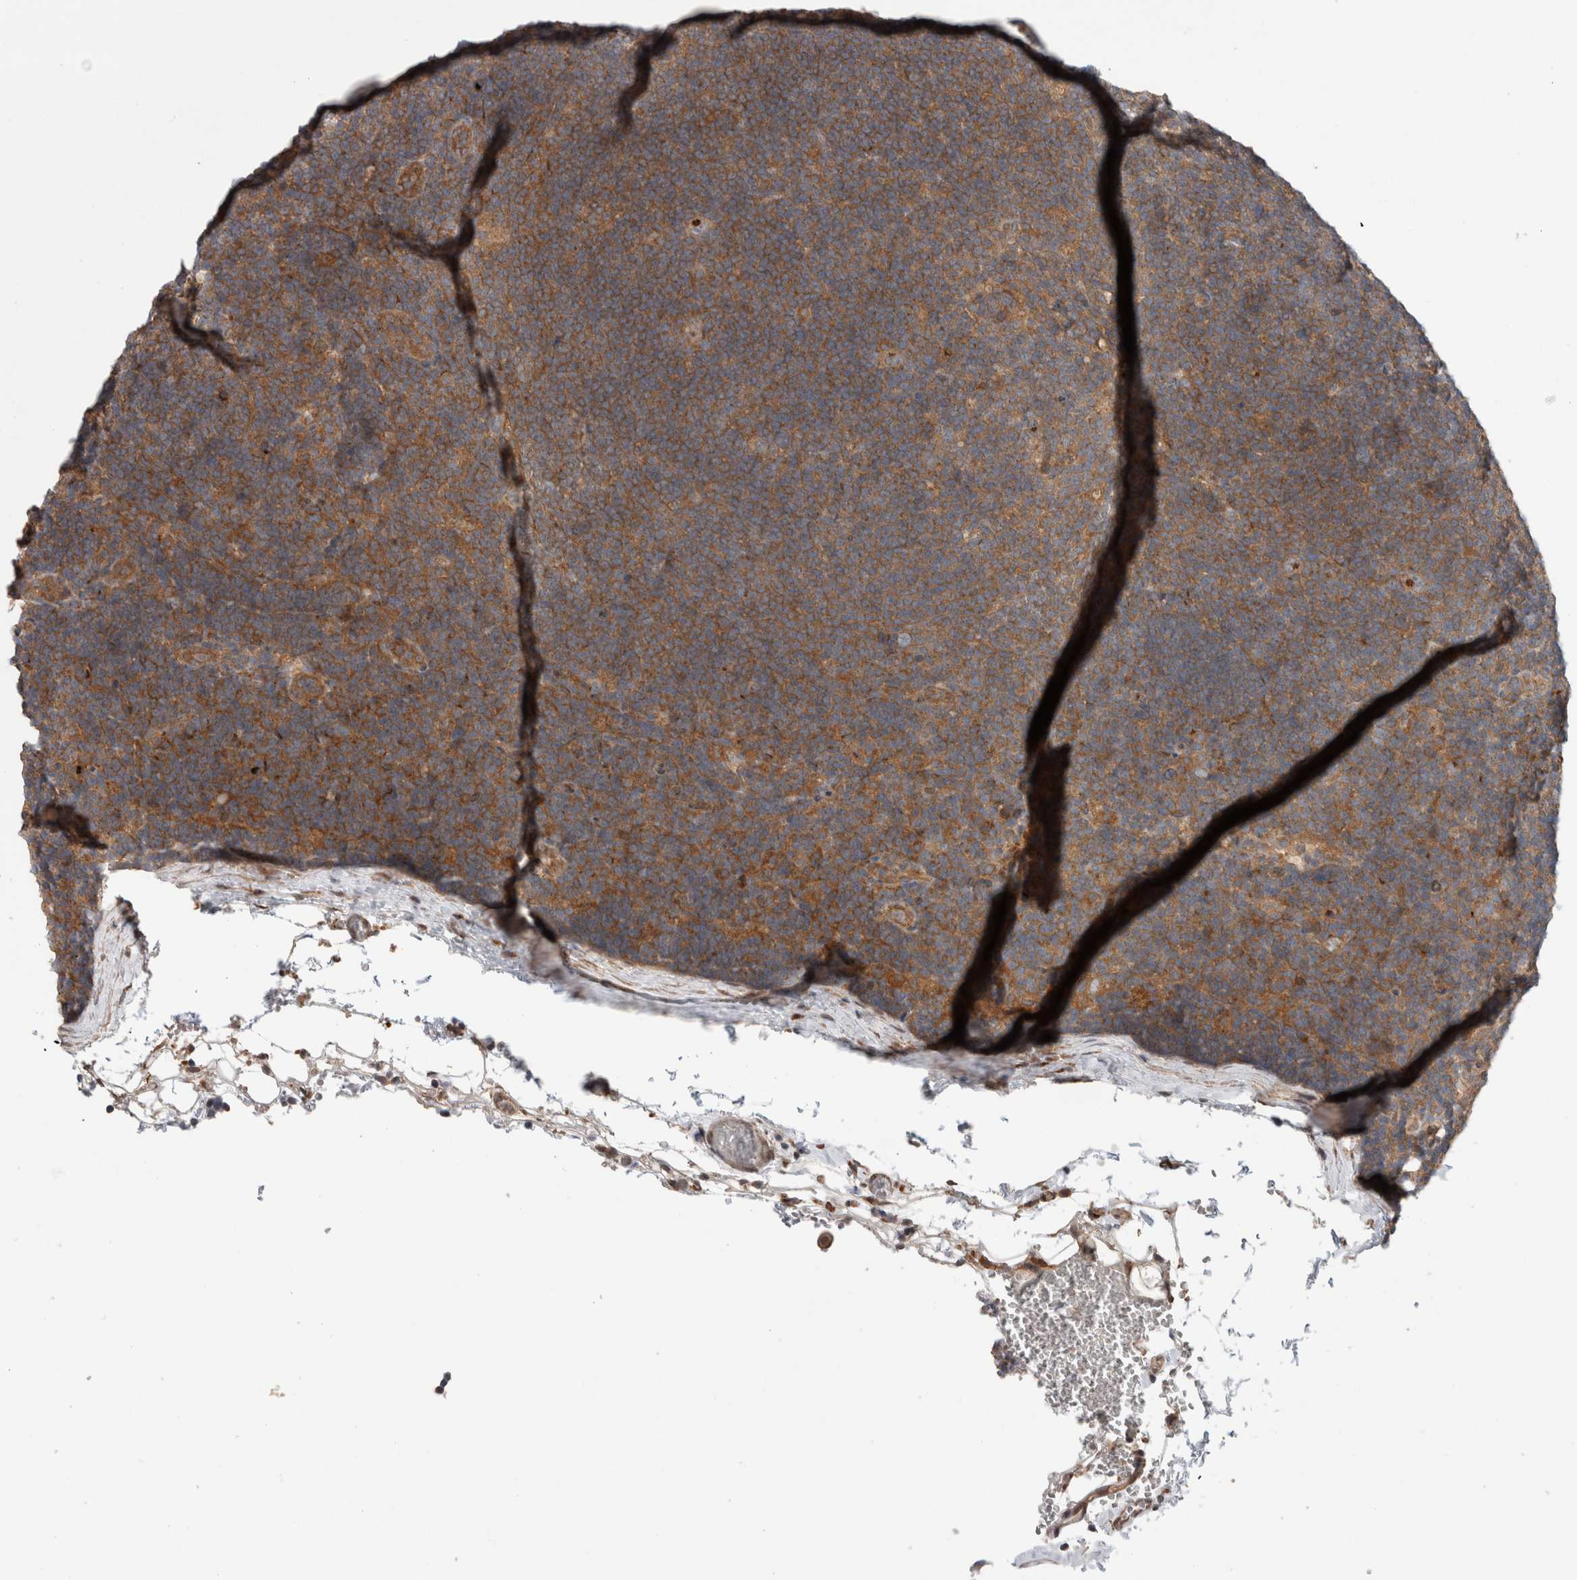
{"staining": {"intensity": "moderate", "quantity": ">75%", "location": "cytoplasmic/membranous"}, "tissue": "lymphoma", "cell_type": "Tumor cells", "image_type": "cancer", "snomed": [{"axis": "morphology", "description": "Hodgkin's disease, NOS"}, {"axis": "topography", "description": "Lymph node"}], "caption": "IHC photomicrograph of neoplastic tissue: Hodgkin's disease stained using IHC displays medium levels of moderate protein expression localized specifically in the cytoplasmic/membranous of tumor cells, appearing as a cytoplasmic/membranous brown color.", "gene": "TRIM5", "patient": {"sex": "female", "age": 57}}